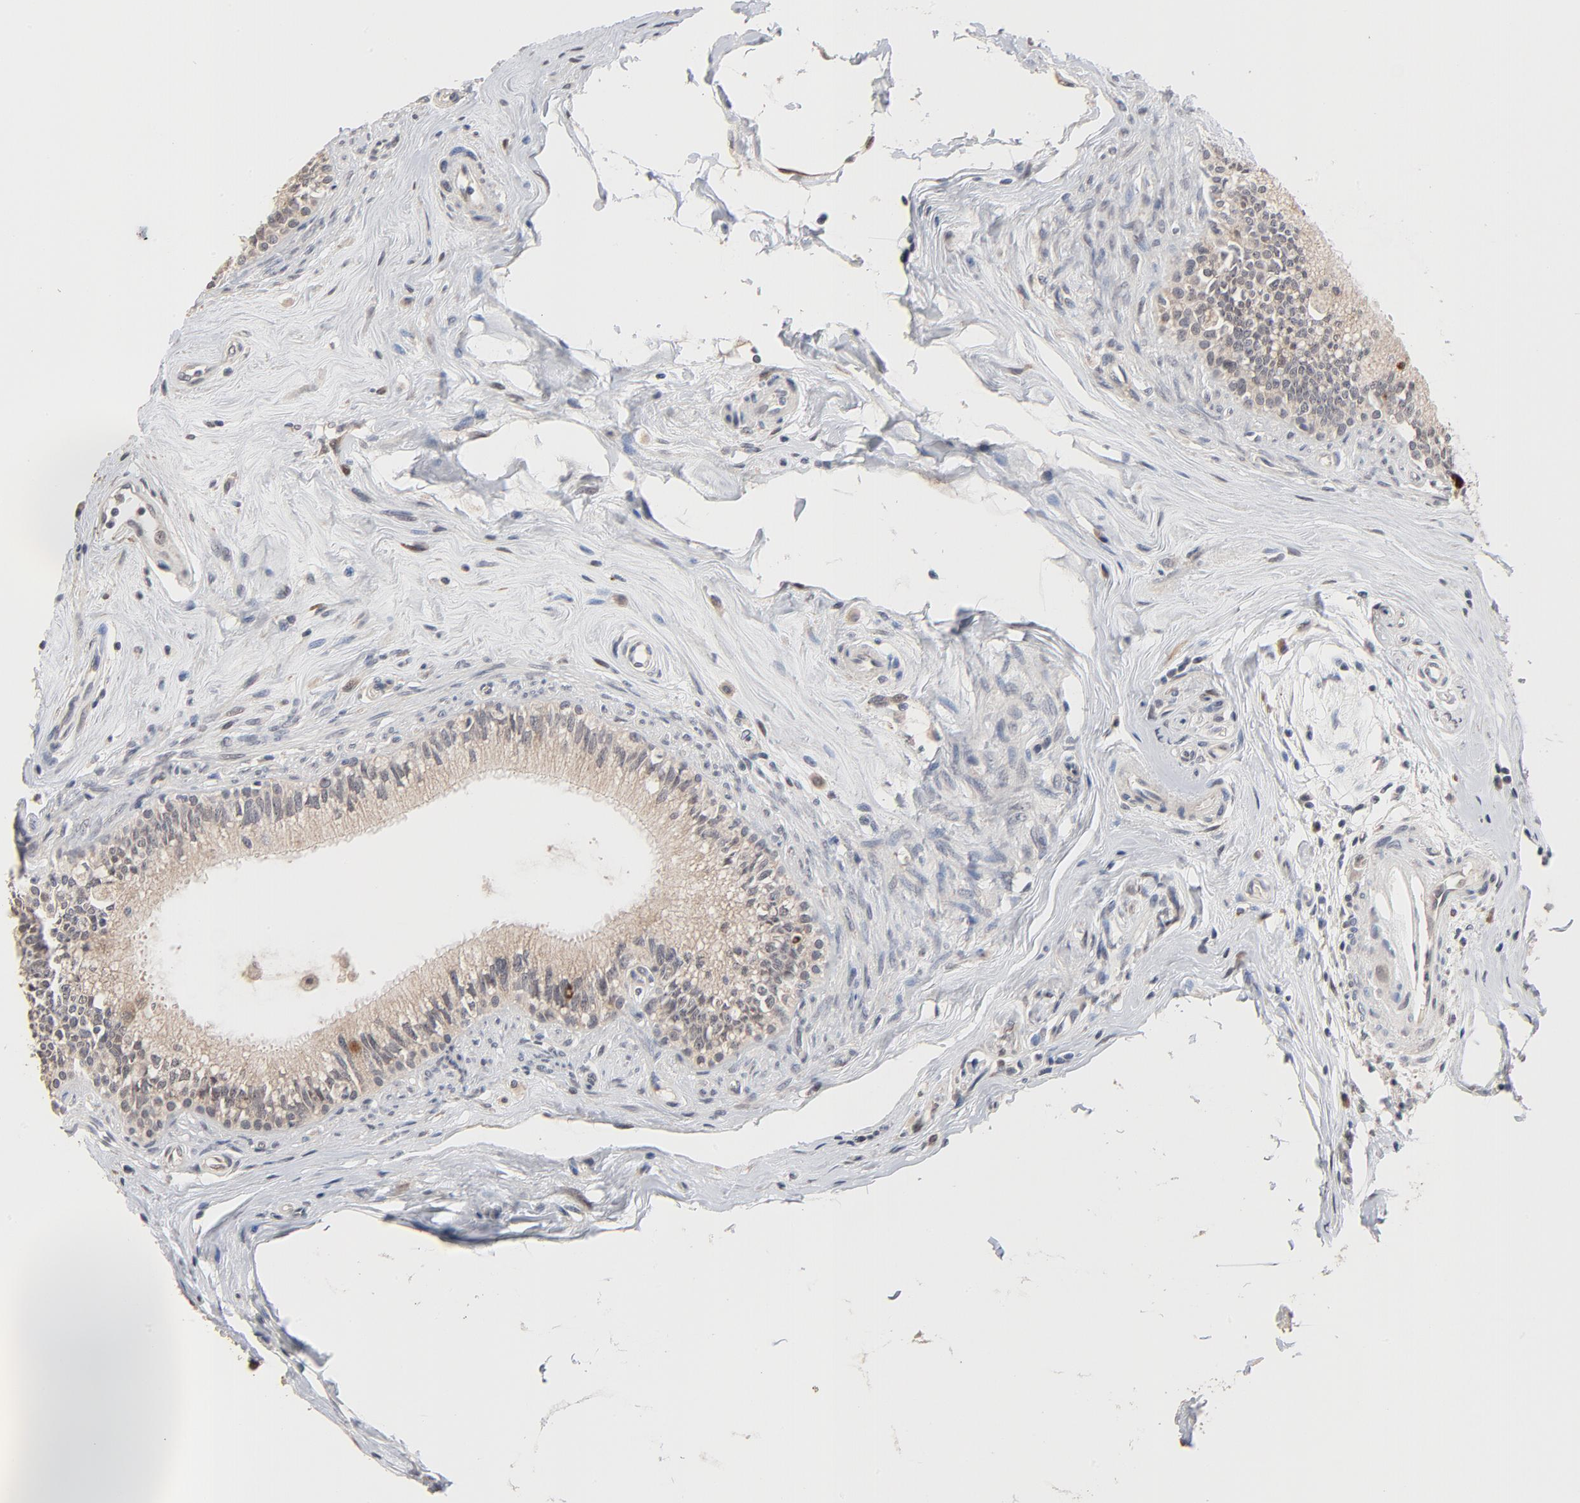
{"staining": {"intensity": "weak", "quantity": ">75%", "location": "cytoplasmic/membranous"}, "tissue": "epididymis", "cell_type": "Glandular cells", "image_type": "normal", "snomed": [{"axis": "morphology", "description": "Normal tissue, NOS"}, {"axis": "morphology", "description": "Inflammation, NOS"}, {"axis": "topography", "description": "Epididymis"}], "caption": "Immunohistochemistry (IHC) of normal epididymis reveals low levels of weak cytoplasmic/membranous positivity in approximately >75% of glandular cells.", "gene": "MSL2", "patient": {"sex": "male", "age": 84}}